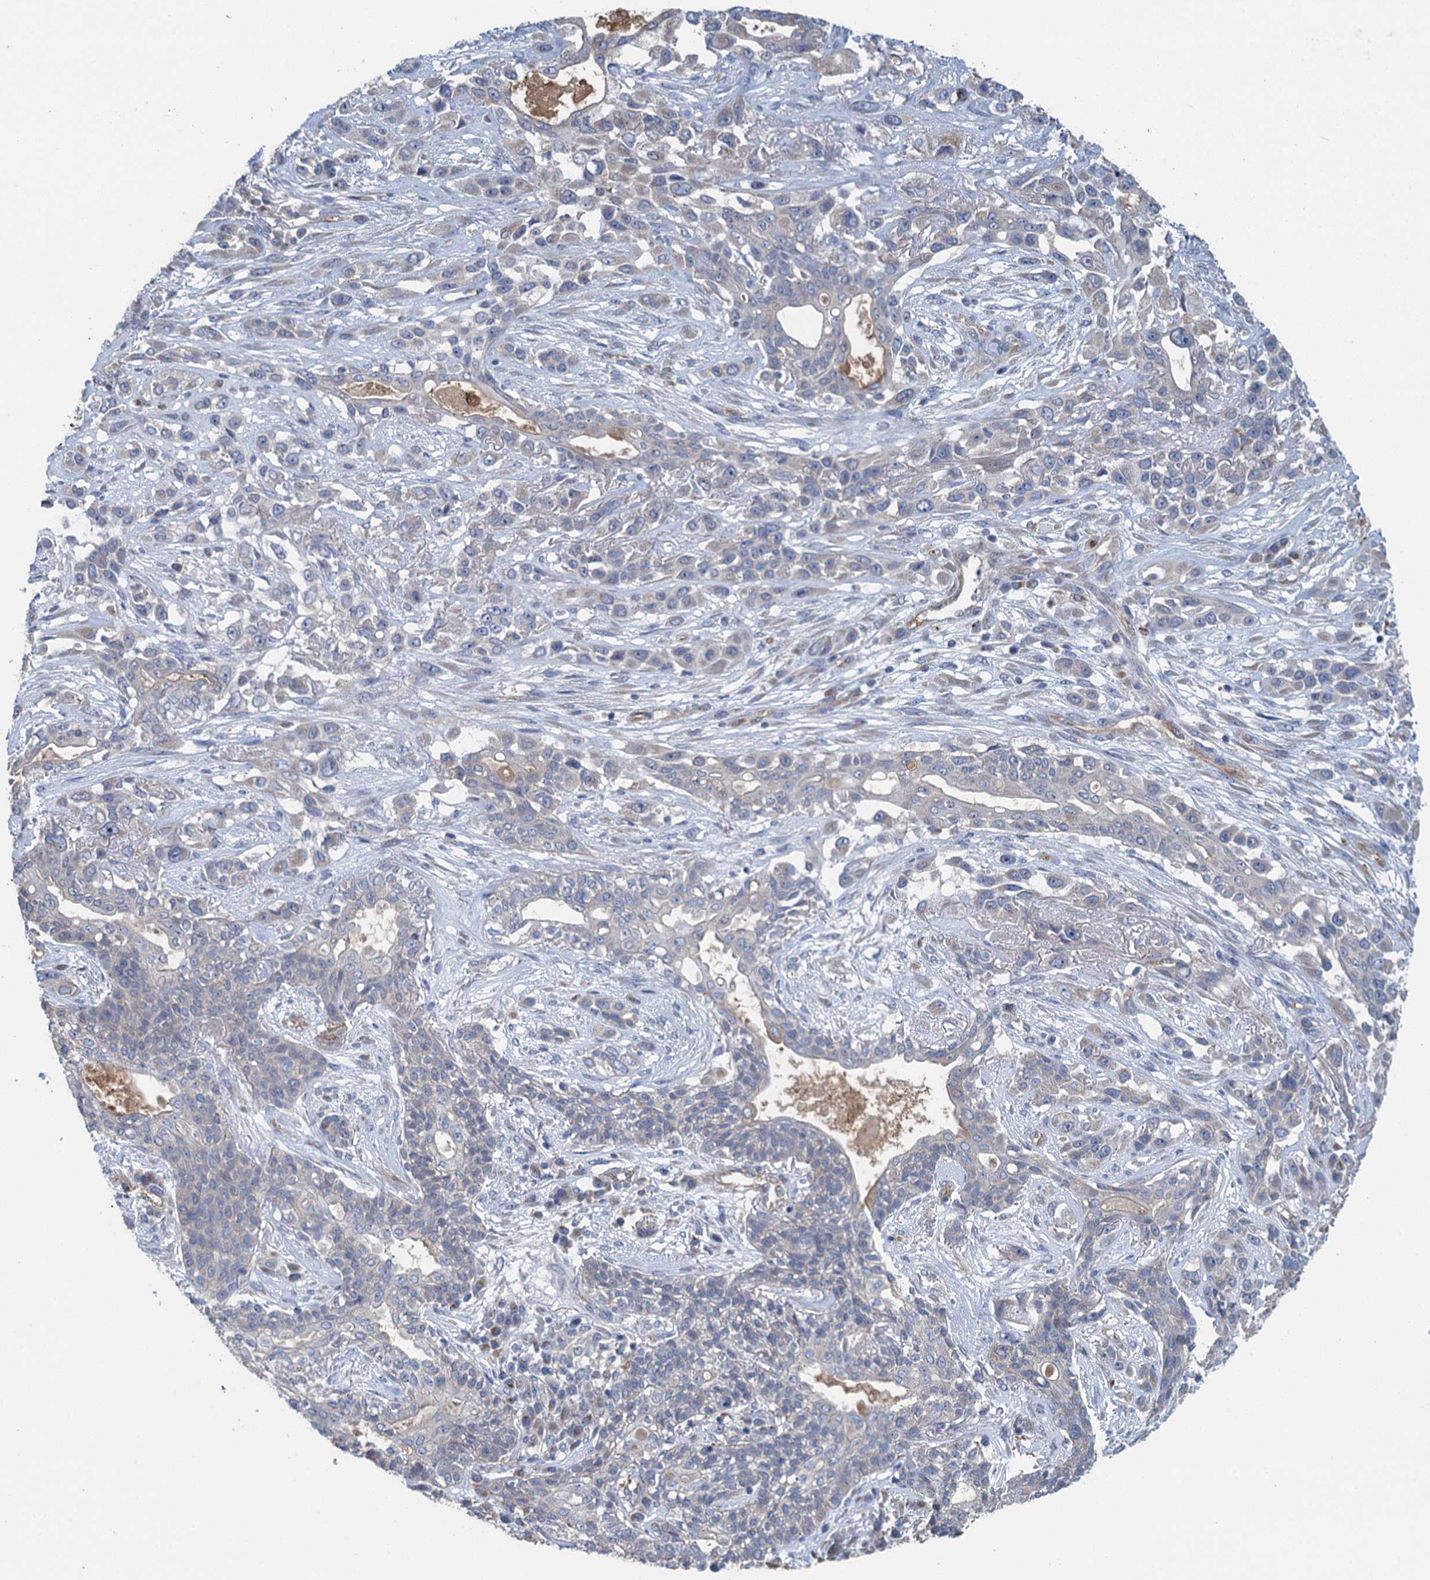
{"staining": {"intensity": "negative", "quantity": "none", "location": "none"}, "tissue": "lung cancer", "cell_type": "Tumor cells", "image_type": "cancer", "snomed": [{"axis": "morphology", "description": "Squamous cell carcinoma, NOS"}, {"axis": "topography", "description": "Lung"}], "caption": "Immunohistochemistry (IHC) histopathology image of neoplastic tissue: human lung squamous cell carcinoma stained with DAB (3,3'-diaminobenzidine) displays no significant protein expression in tumor cells.", "gene": "KBTBD8", "patient": {"sex": "female", "age": 70}}